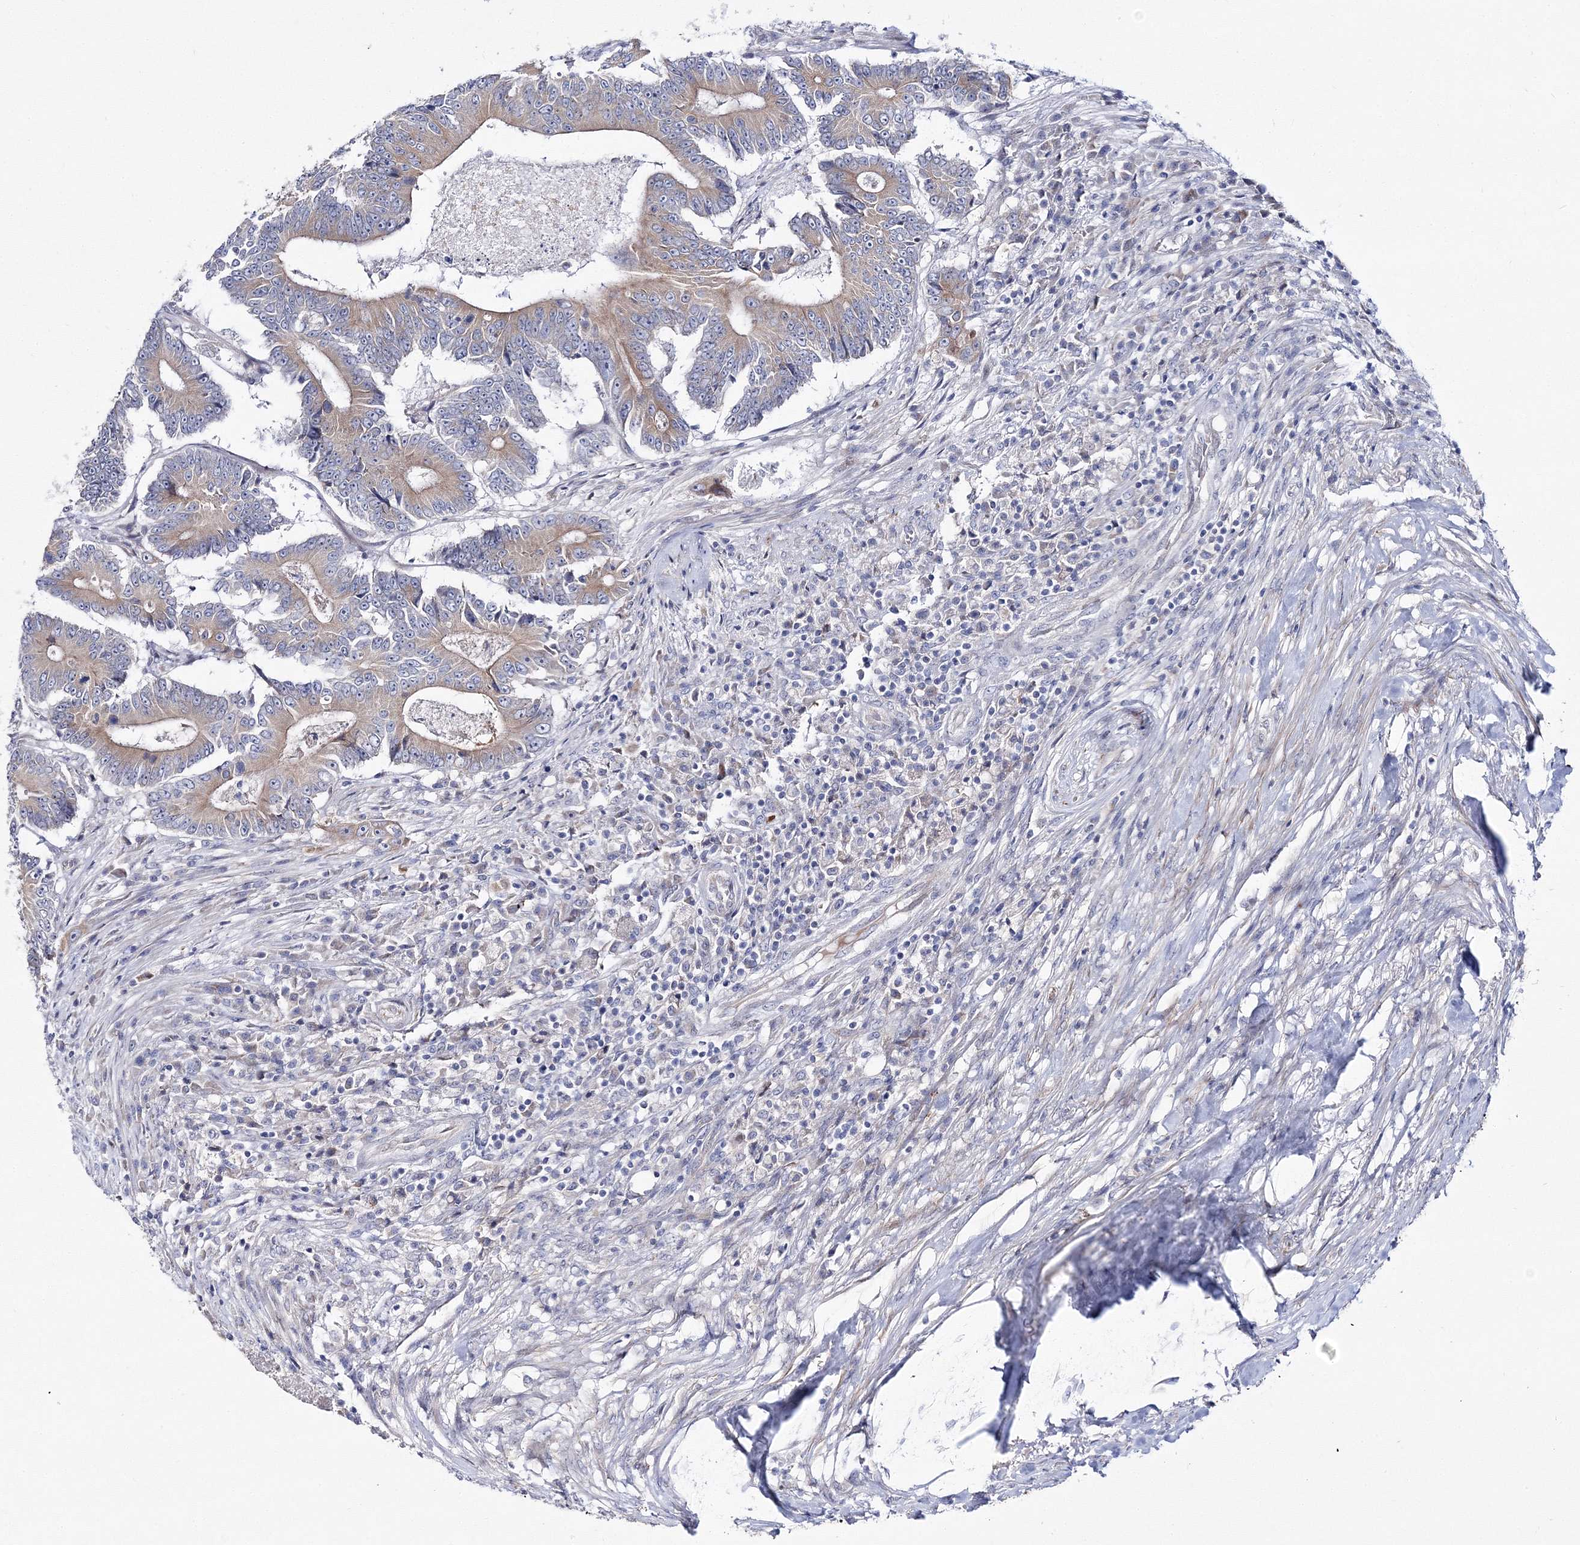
{"staining": {"intensity": "weak", "quantity": "<25%", "location": "cytoplasmic/membranous"}, "tissue": "colorectal cancer", "cell_type": "Tumor cells", "image_type": "cancer", "snomed": [{"axis": "morphology", "description": "Adenocarcinoma, NOS"}, {"axis": "topography", "description": "Colon"}], "caption": "This is a image of IHC staining of colorectal cancer (adenocarcinoma), which shows no positivity in tumor cells. (IHC, brightfield microscopy, high magnification).", "gene": "ARHGAP32", "patient": {"sex": "male", "age": 83}}